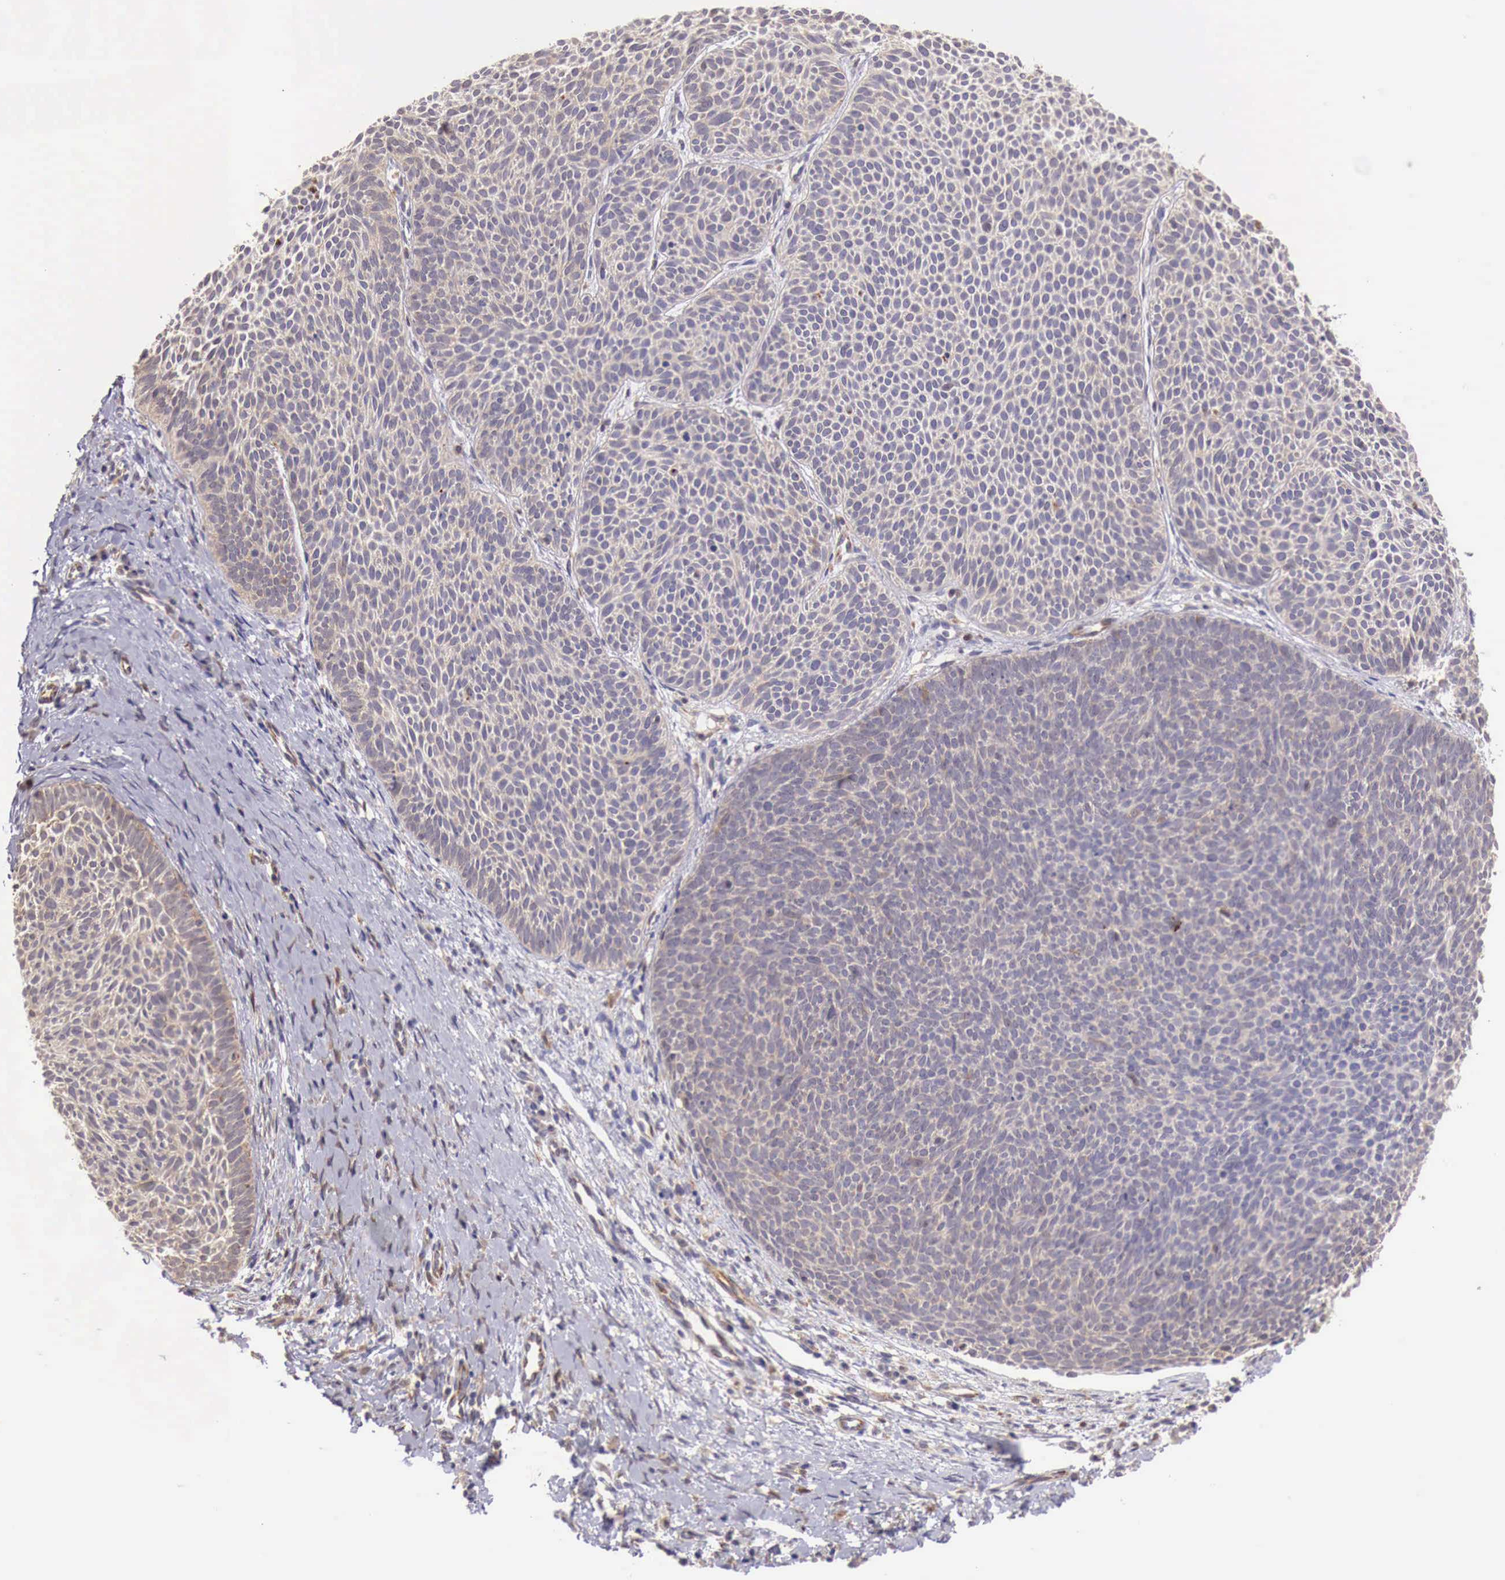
{"staining": {"intensity": "negative", "quantity": "none", "location": "none"}, "tissue": "skin cancer", "cell_type": "Tumor cells", "image_type": "cancer", "snomed": [{"axis": "morphology", "description": "Basal cell carcinoma"}, {"axis": "topography", "description": "Skin"}], "caption": "The micrograph demonstrates no significant expression in tumor cells of skin cancer.", "gene": "GAB2", "patient": {"sex": "male", "age": 84}}